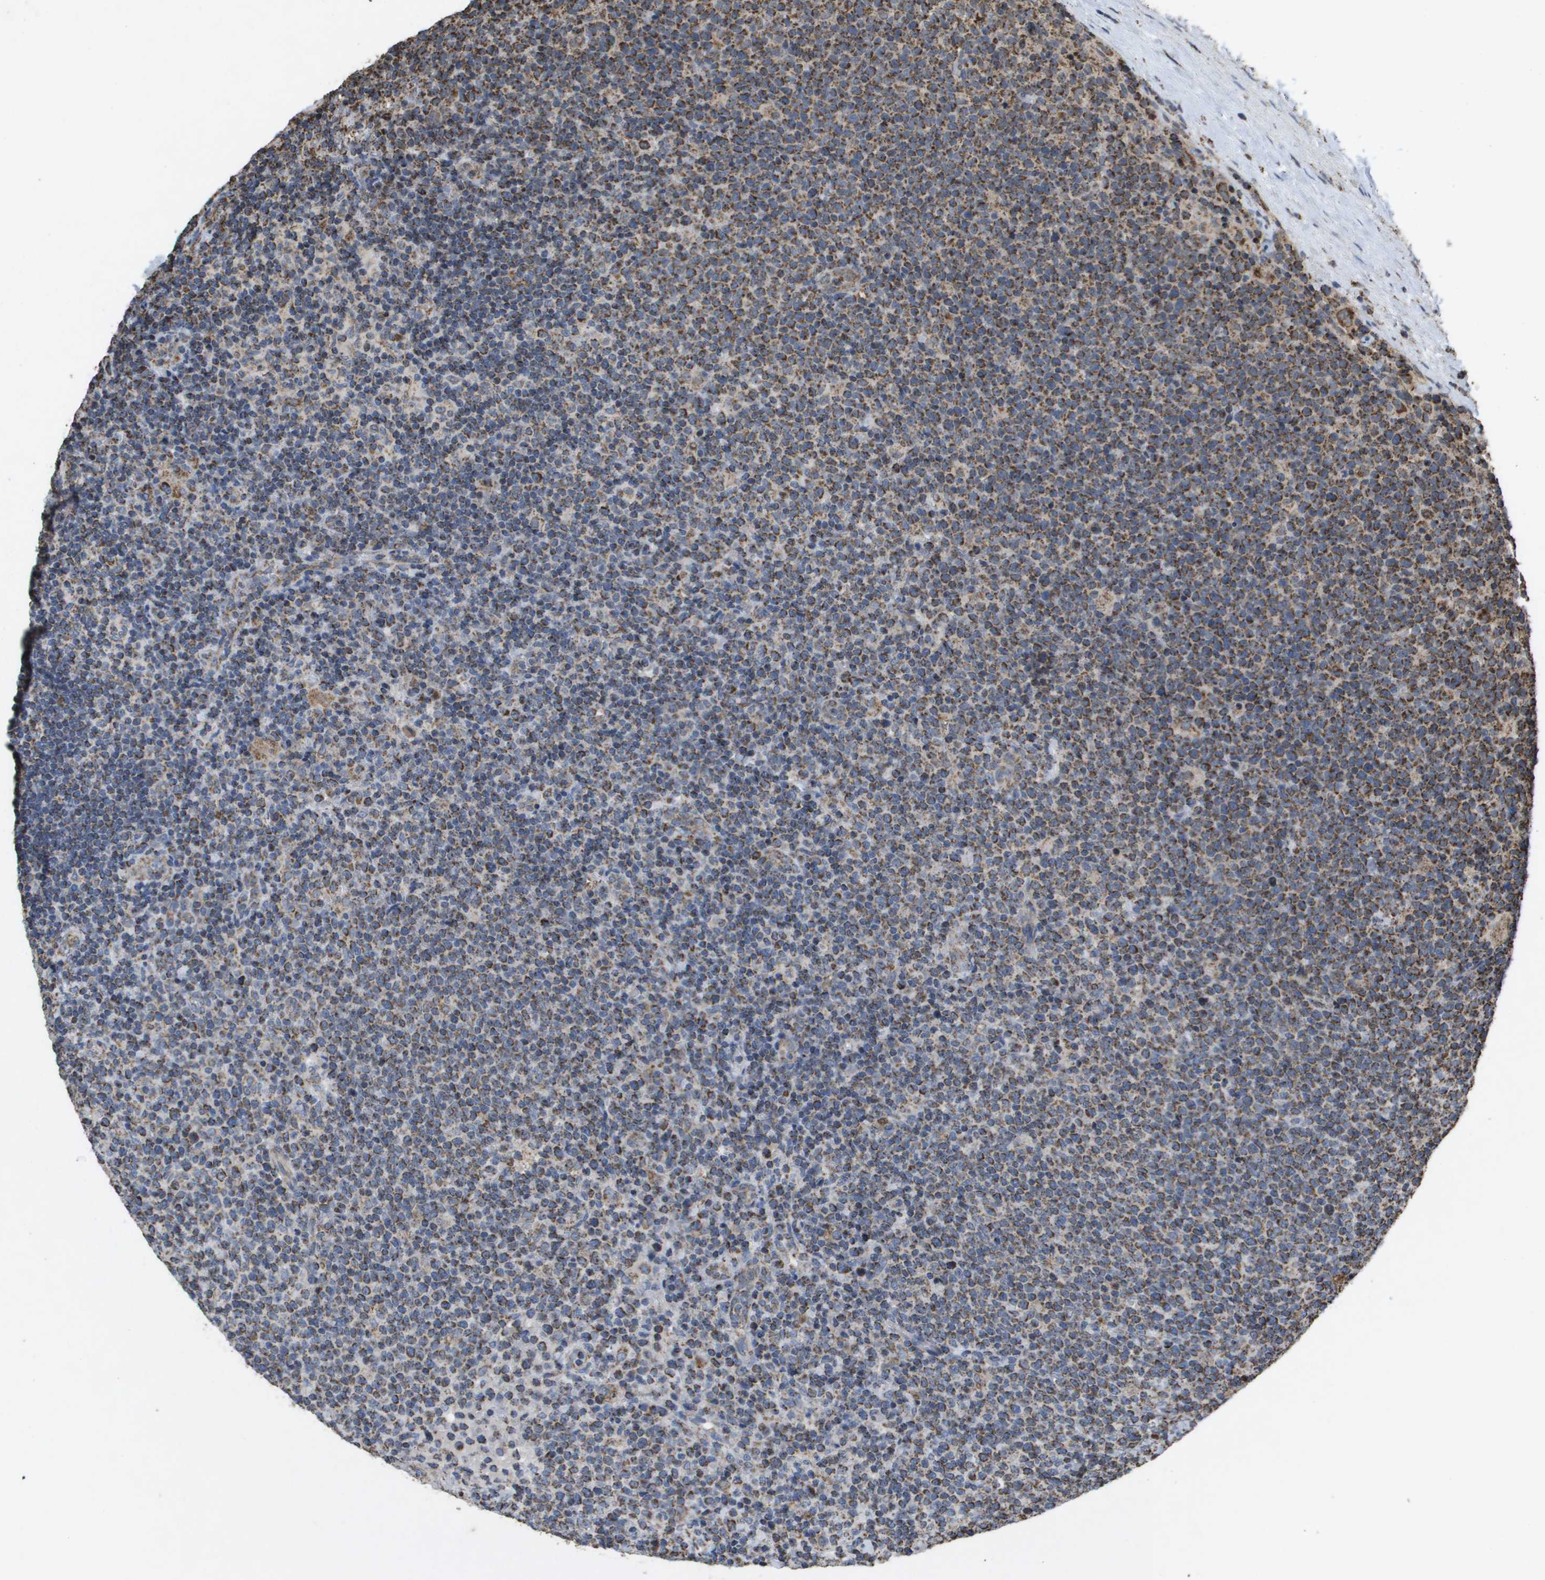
{"staining": {"intensity": "moderate", "quantity": ">75%", "location": "cytoplasmic/membranous"}, "tissue": "lymphoma", "cell_type": "Tumor cells", "image_type": "cancer", "snomed": [{"axis": "morphology", "description": "Malignant lymphoma, non-Hodgkin's type, High grade"}, {"axis": "topography", "description": "Lymph node"}], "caption": "Malignant lymphoma, non-Hodgkin's type (high-grade) stained for a protein (brown) shows moderate cytoplasmic/membranous positive staining in approximately >75% of tumor cells.", "gene": "HSPE1", "patient": {"sex": "male", "age": 61}}